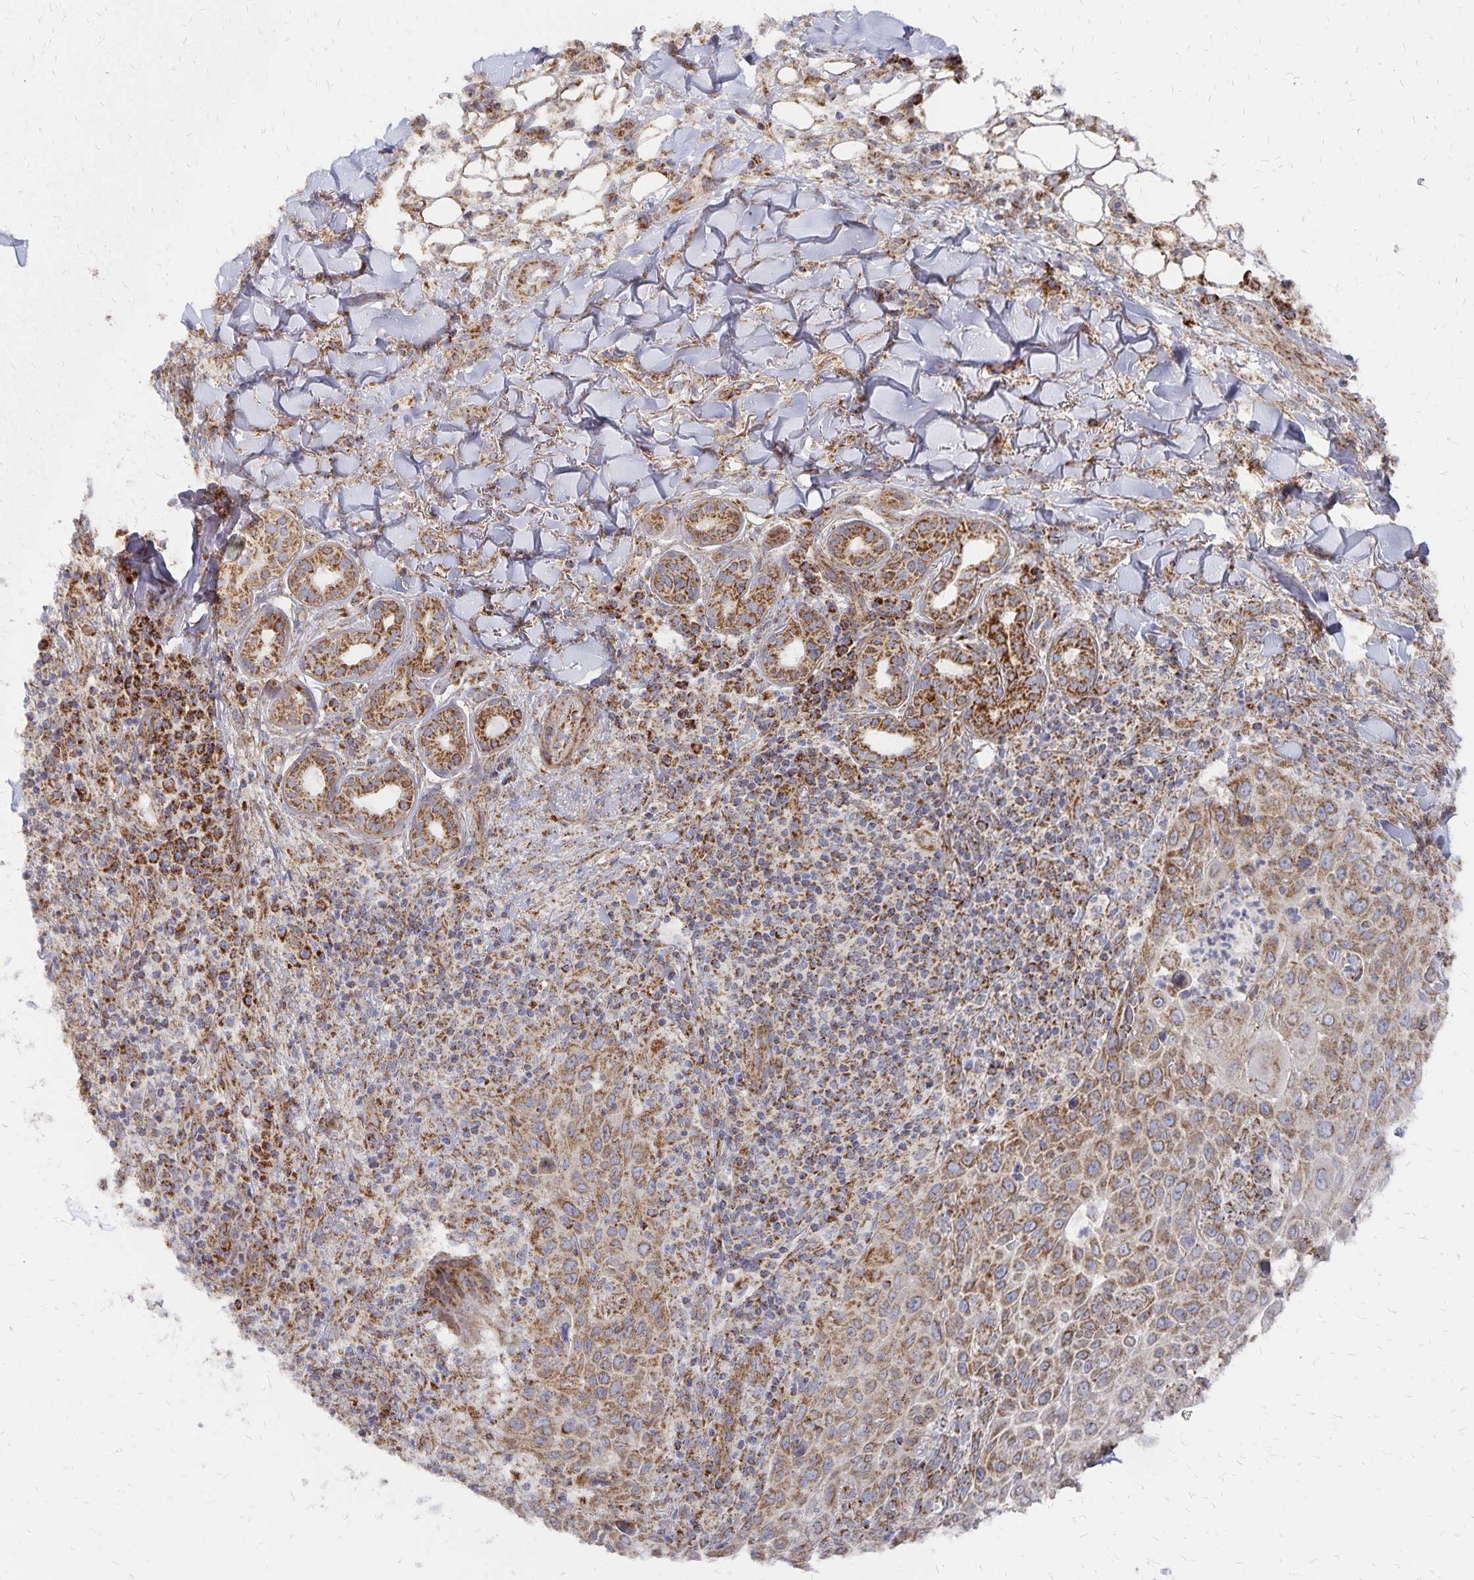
{"staining": {"intensity": "moderate", "quantity": ">75%", "location": "cytoplasmic/membranous"}, "tissue": "skin cancer", "cell_type": "Tumor cells", "image_type": "cancer", "snomed": [{"axis": "morphology", "description": "Squamous cell carcinoma, NOS"}, {"axis": "topography", "description": "Skin"}], "caption": "This photomicrograph displays immunohistochemistry staining of human skin squamous cell carcinoma, with medium moderate cytoplasmic/membranous positivity in about >75% of tumor cells.", "gene": "STOML2", "patient": {"sex": "male", "age": 75}}